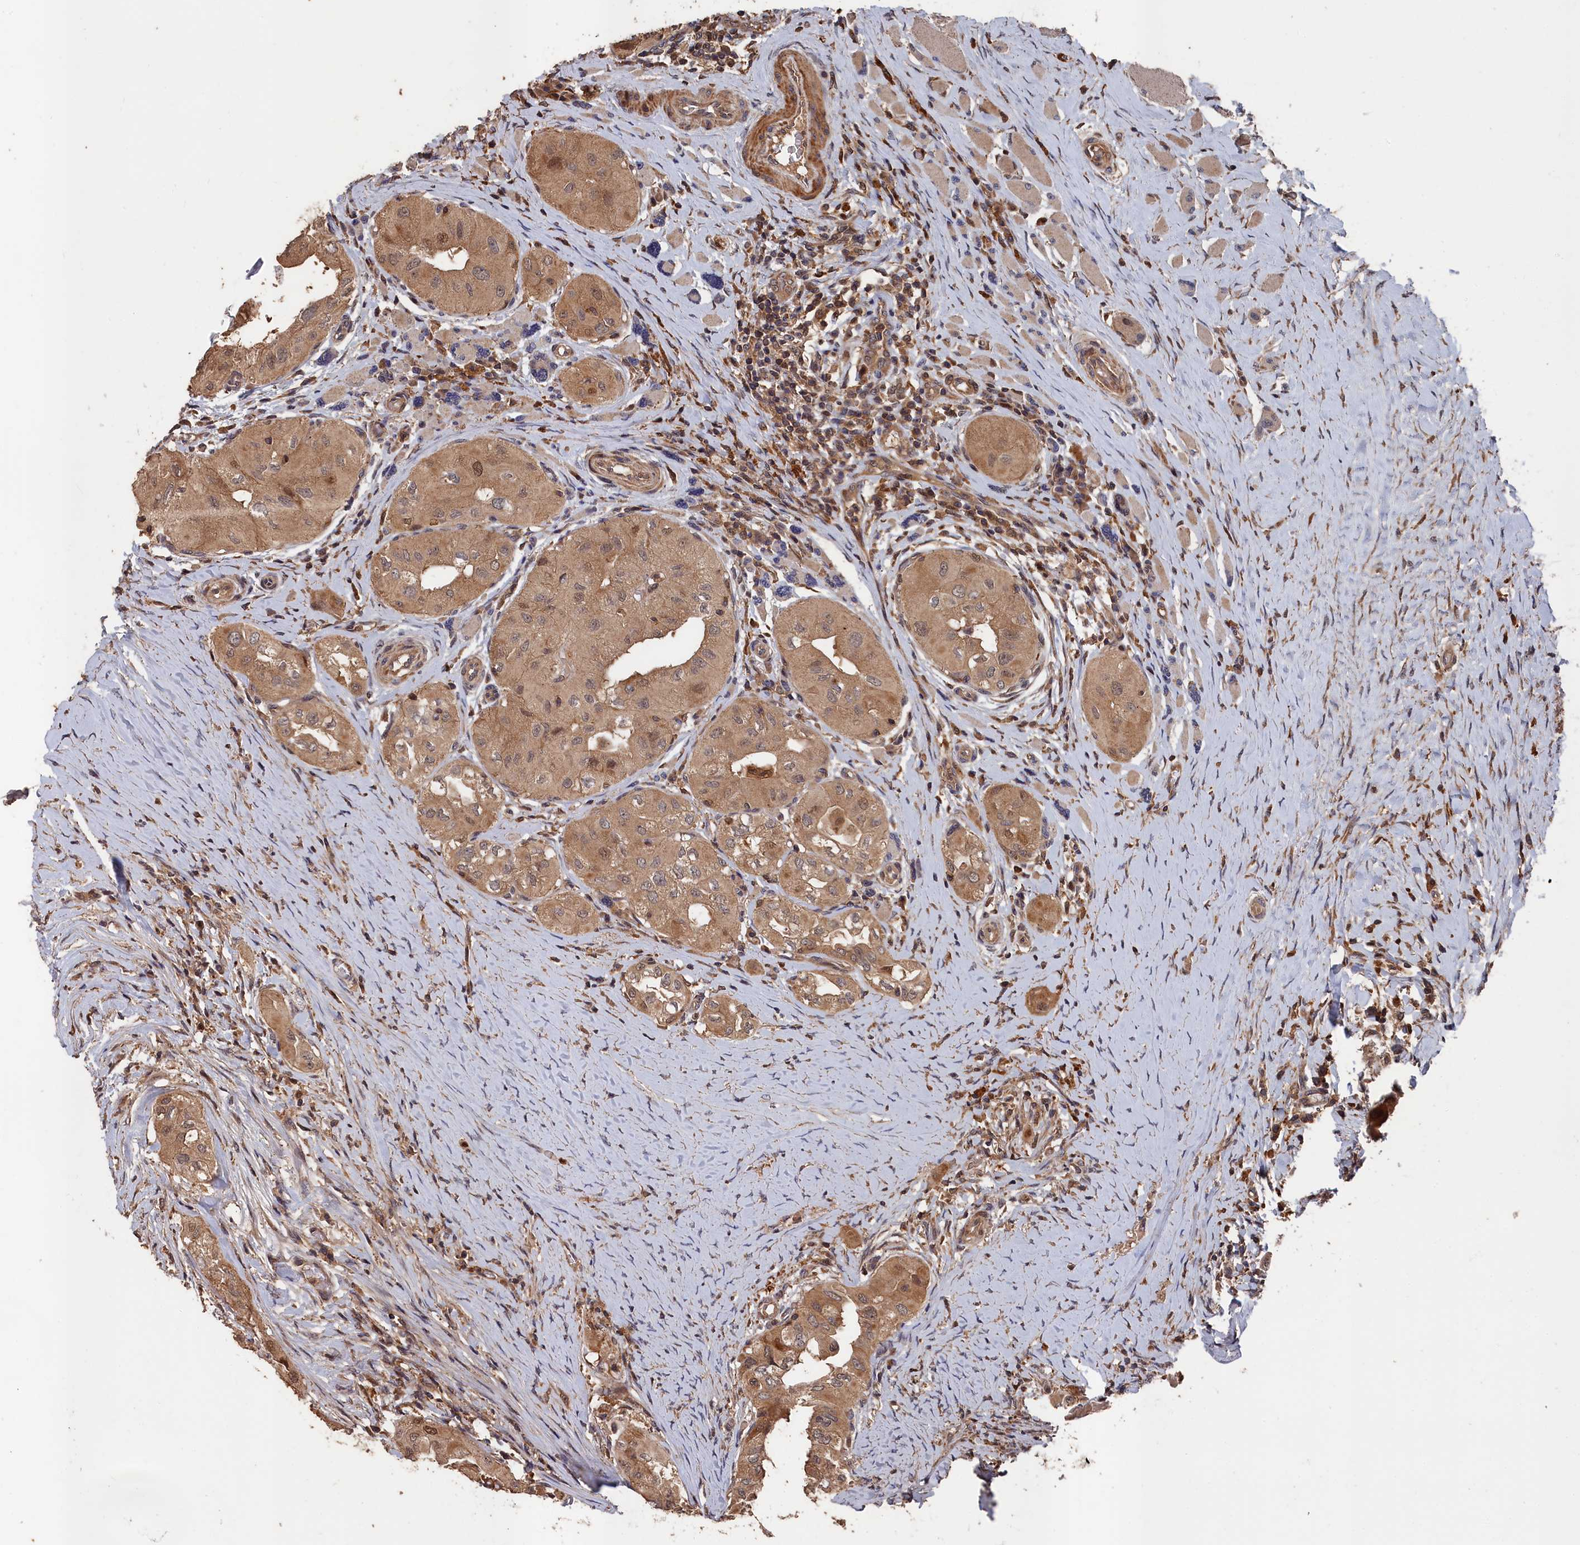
{"staining": {"intensity": "moderate", "quantity": ">75%", "location": "cytoplasmic/membranous,nuclear"}, "tissue": "thyroid cancer", "cell_type": "Tumor cells", "image_type": "cancer", "snomed": [{"axis": "morphology", "description": "Papillary adenocarcinoma, NOS"}, {"axis": "topography", "description": "Thyroid gland"}], "caption": "Brown immunohistochemical staining in thyroid cancer shows moderate cytoplasmic/membranous and nuclear staining in about >75% of tumor cells.", "gene": "RMI2", "patient": {"sex": "female", "age": 59}}